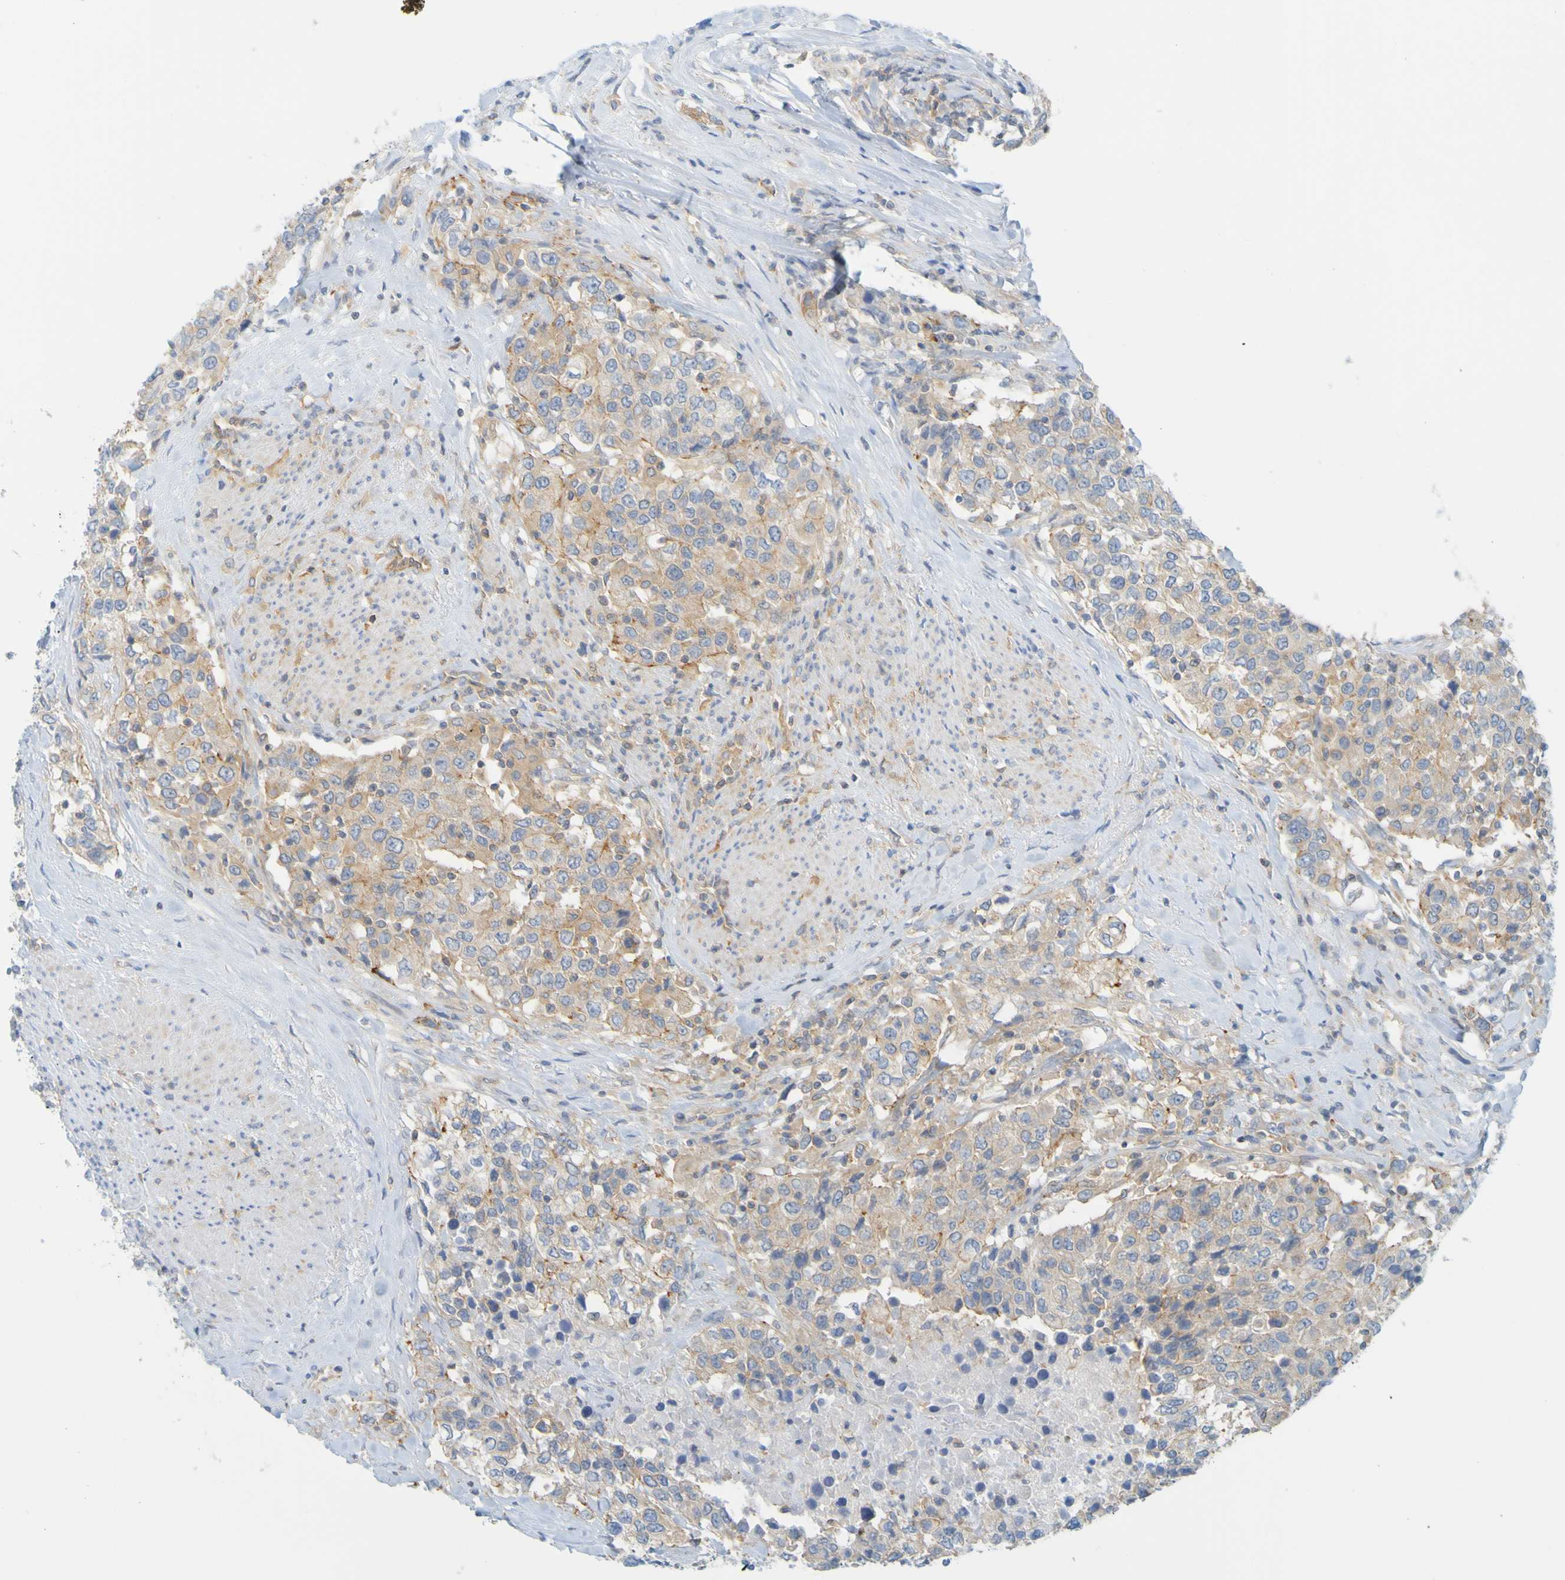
{"staining": {"intensity": "moderate", "quantity": ">75%", "location": "cytoplasmic/membranous"}, "tissue": "urothelial cancer", "cell_type": "Tumor cells", "image_type": "cancer", "snomed": [{"axis": "morphology", "description": "Urothelial carcinoma, High grade"}, {"axis": "topography", "description": "Urinary bladder"}], "caption": "The histopathology image reveals staining of urothelial cancer, revealing moderate cytoplasmic/membranous protein positivity (brown color) within tumor cells.", "gene": "APPL1", "patient": {"sex": "female", "age": 80}}